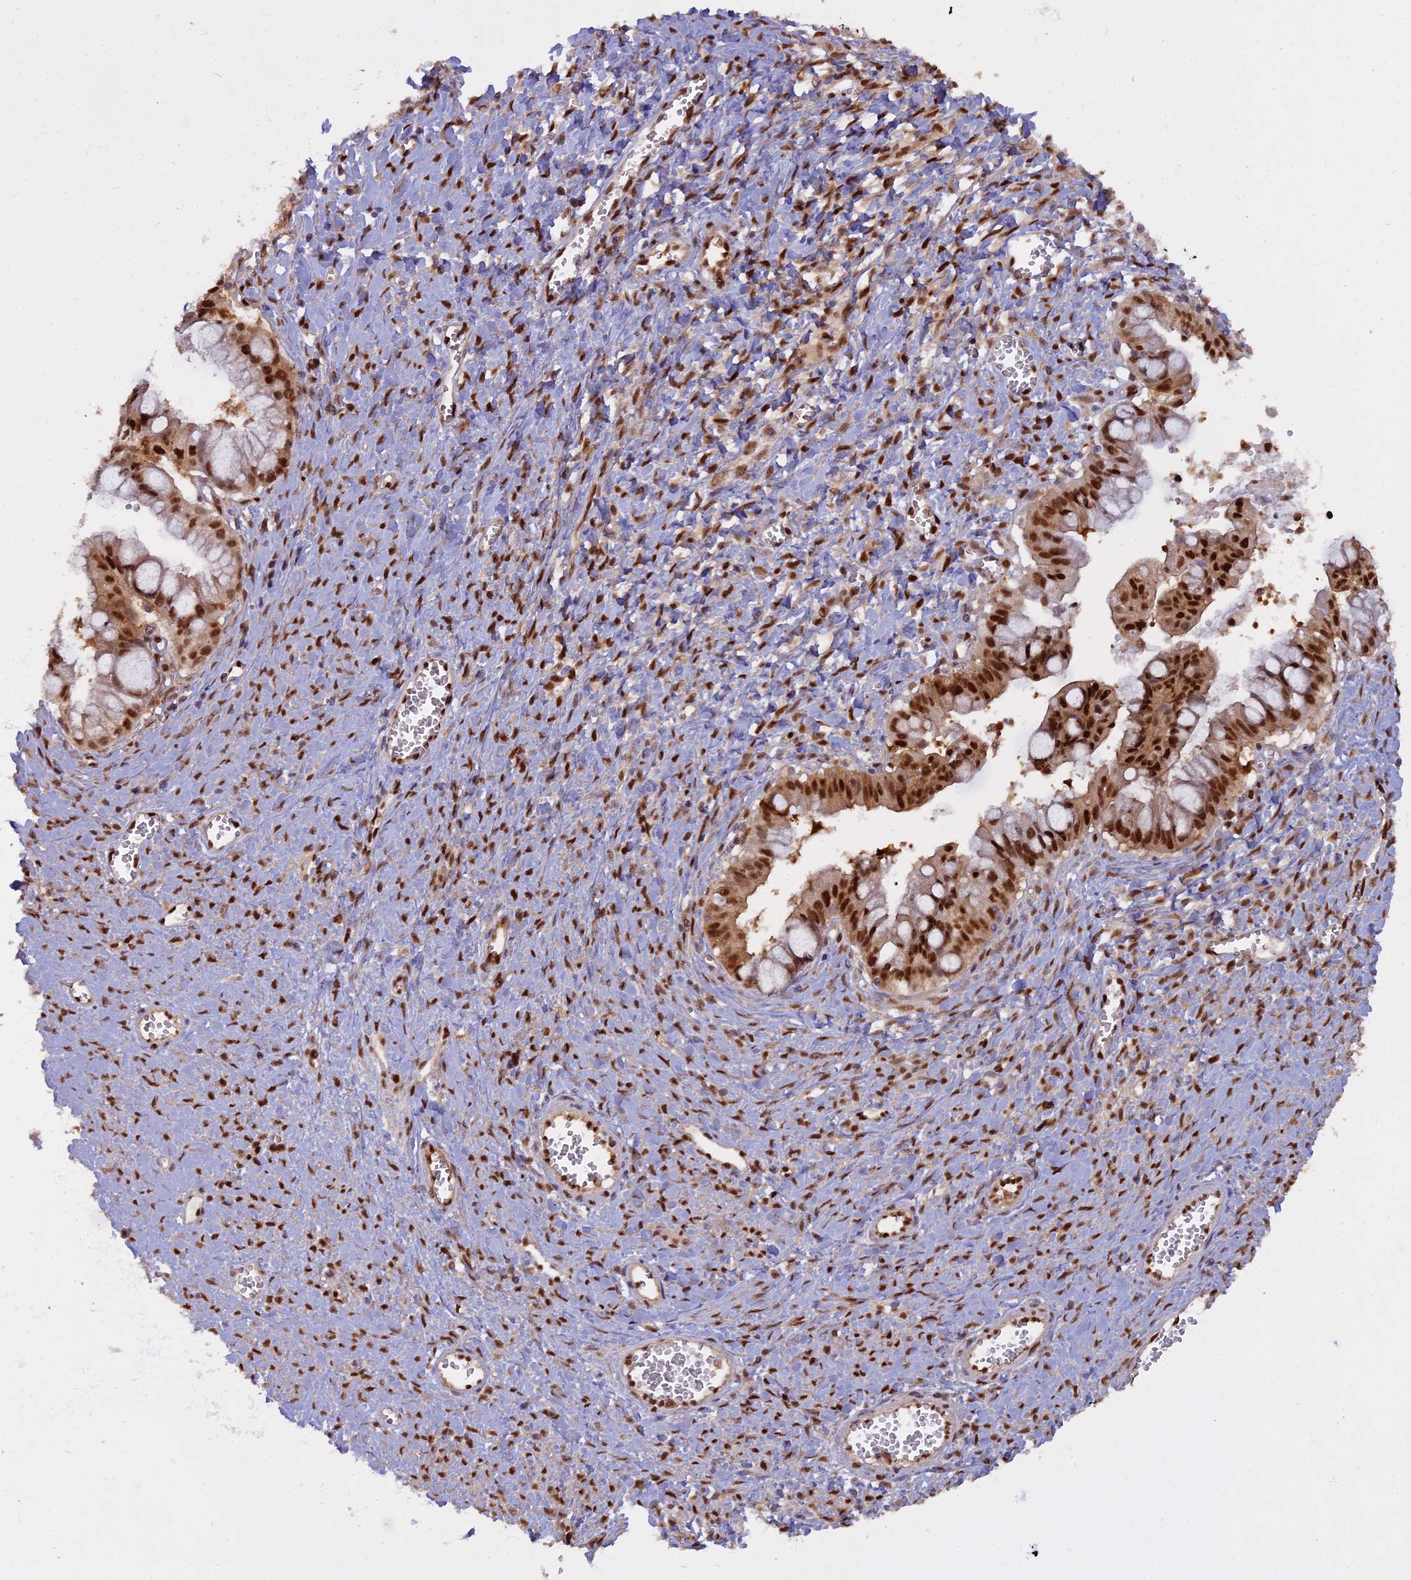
{"staining": {"intensity": "strong", "quantity": ">75%", "location": "nuclear"}, "tissue": "ovarian cancer", "cell_type": "Tumor cells", "image_type": "cancer", "snomed": [{"axis": "morphology", "description": "Cystadenocarcinoma, mucinous, NOS"}, {"axis": "topography", "description": "Ovary"}], "caption": "Strong nuclear positivity for a protein is appreciated in approximately >75% of tumor cells of mucinous cystadenocarcinoma (ovarian) using immunohistochemistry (IHC).", "gene": "NPEPL1", "patient": {"sex": "female", "age": 70}}